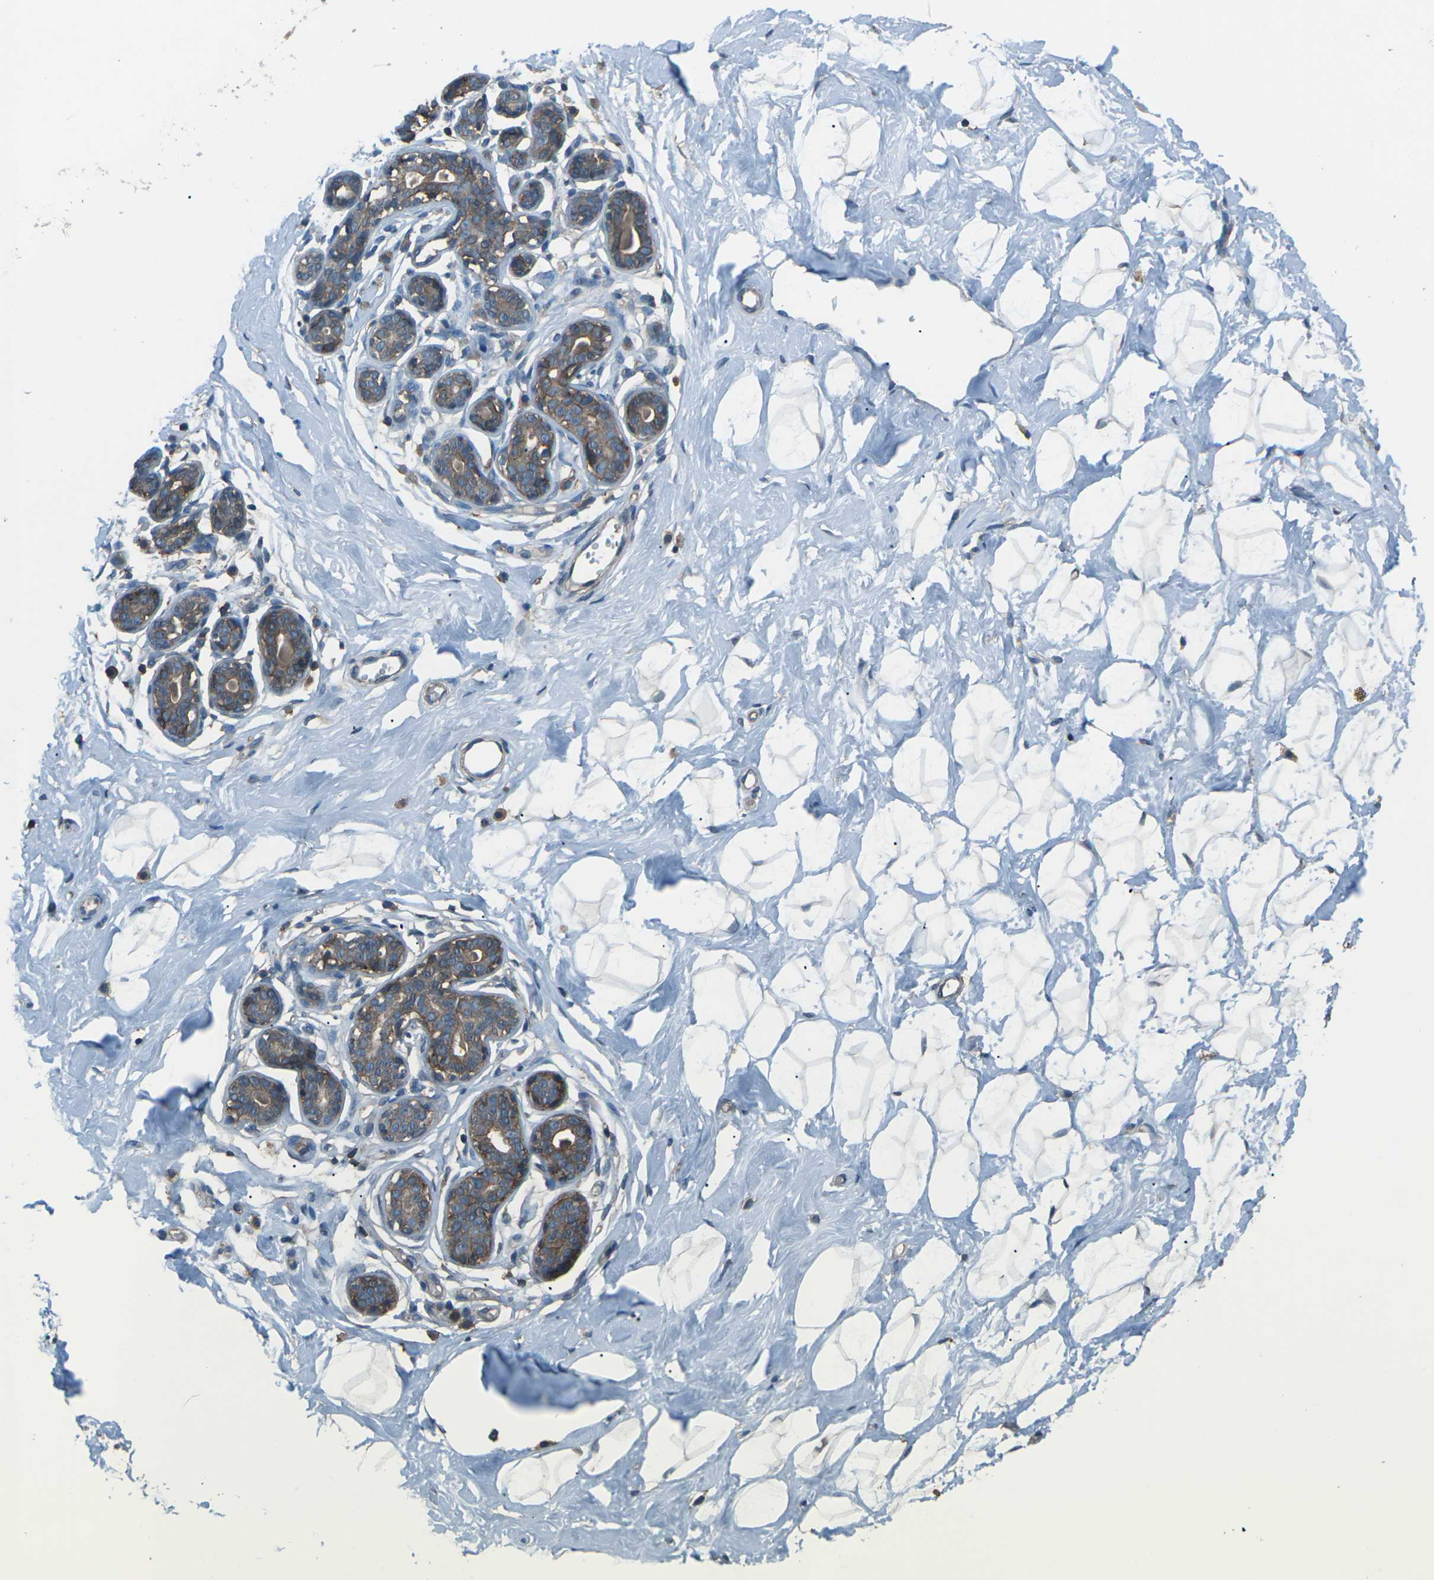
{"staining": {"intensity": "negative", "quantity": "none", "location": "none"}, "tissue": "breast", "cell_type": "Adipocytes", "image_type": "normal", "snomed": [{"axis": "morphology", "description": "Normal tissue, NOS"}, {"axis": "topography", "description": "Breast"}], "caption": "A micrograph of human breast is negative for staining in adipocytes. (Brightfield microscopy of DAB immunohistochemistry at high magnification).", "gene": "CMTM4", "patient": {"sex": "female", "age": 23}}